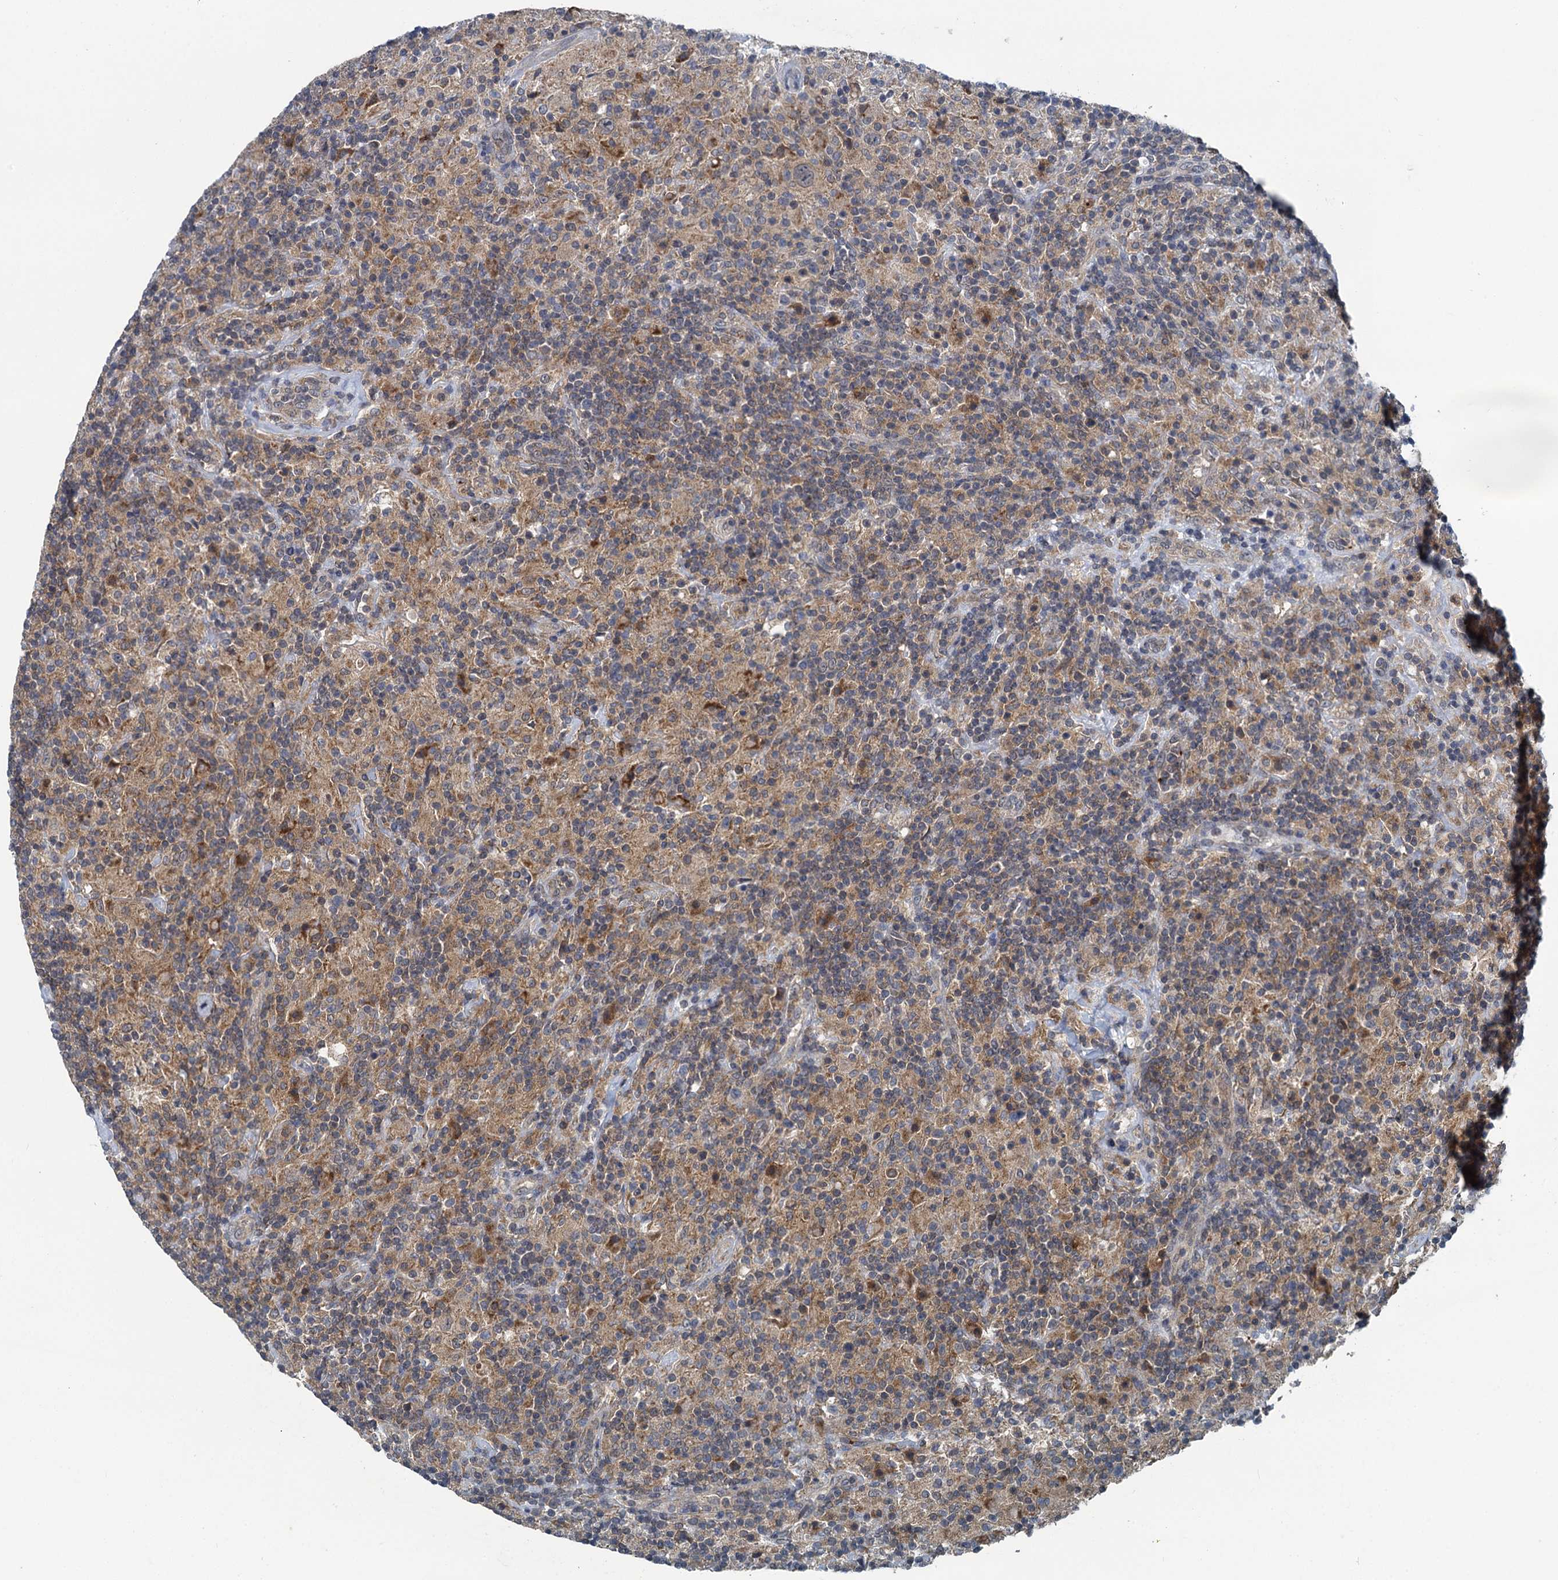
{"staining": {"intensity": "weak", "quantity": "25%-75%", "location": "cytoplasmic/membranous"}, "tissue": "lymphoma", "cell_type": "Tumor cells", "image_type": "cancer", "snomed": [{"axis": "morphology", "description": "Hodgkin's disease, NOS"}, {"axis": "topography", "description": "Lymph node"}], "caption": "Human lymphoma stained with a brown dye exhibits weak cytoplasmic/membranous positive positivity in about 25%-75% of tumor cells.", "gene": "GCLM", "patient": {"sex": "male", "age": 70}}